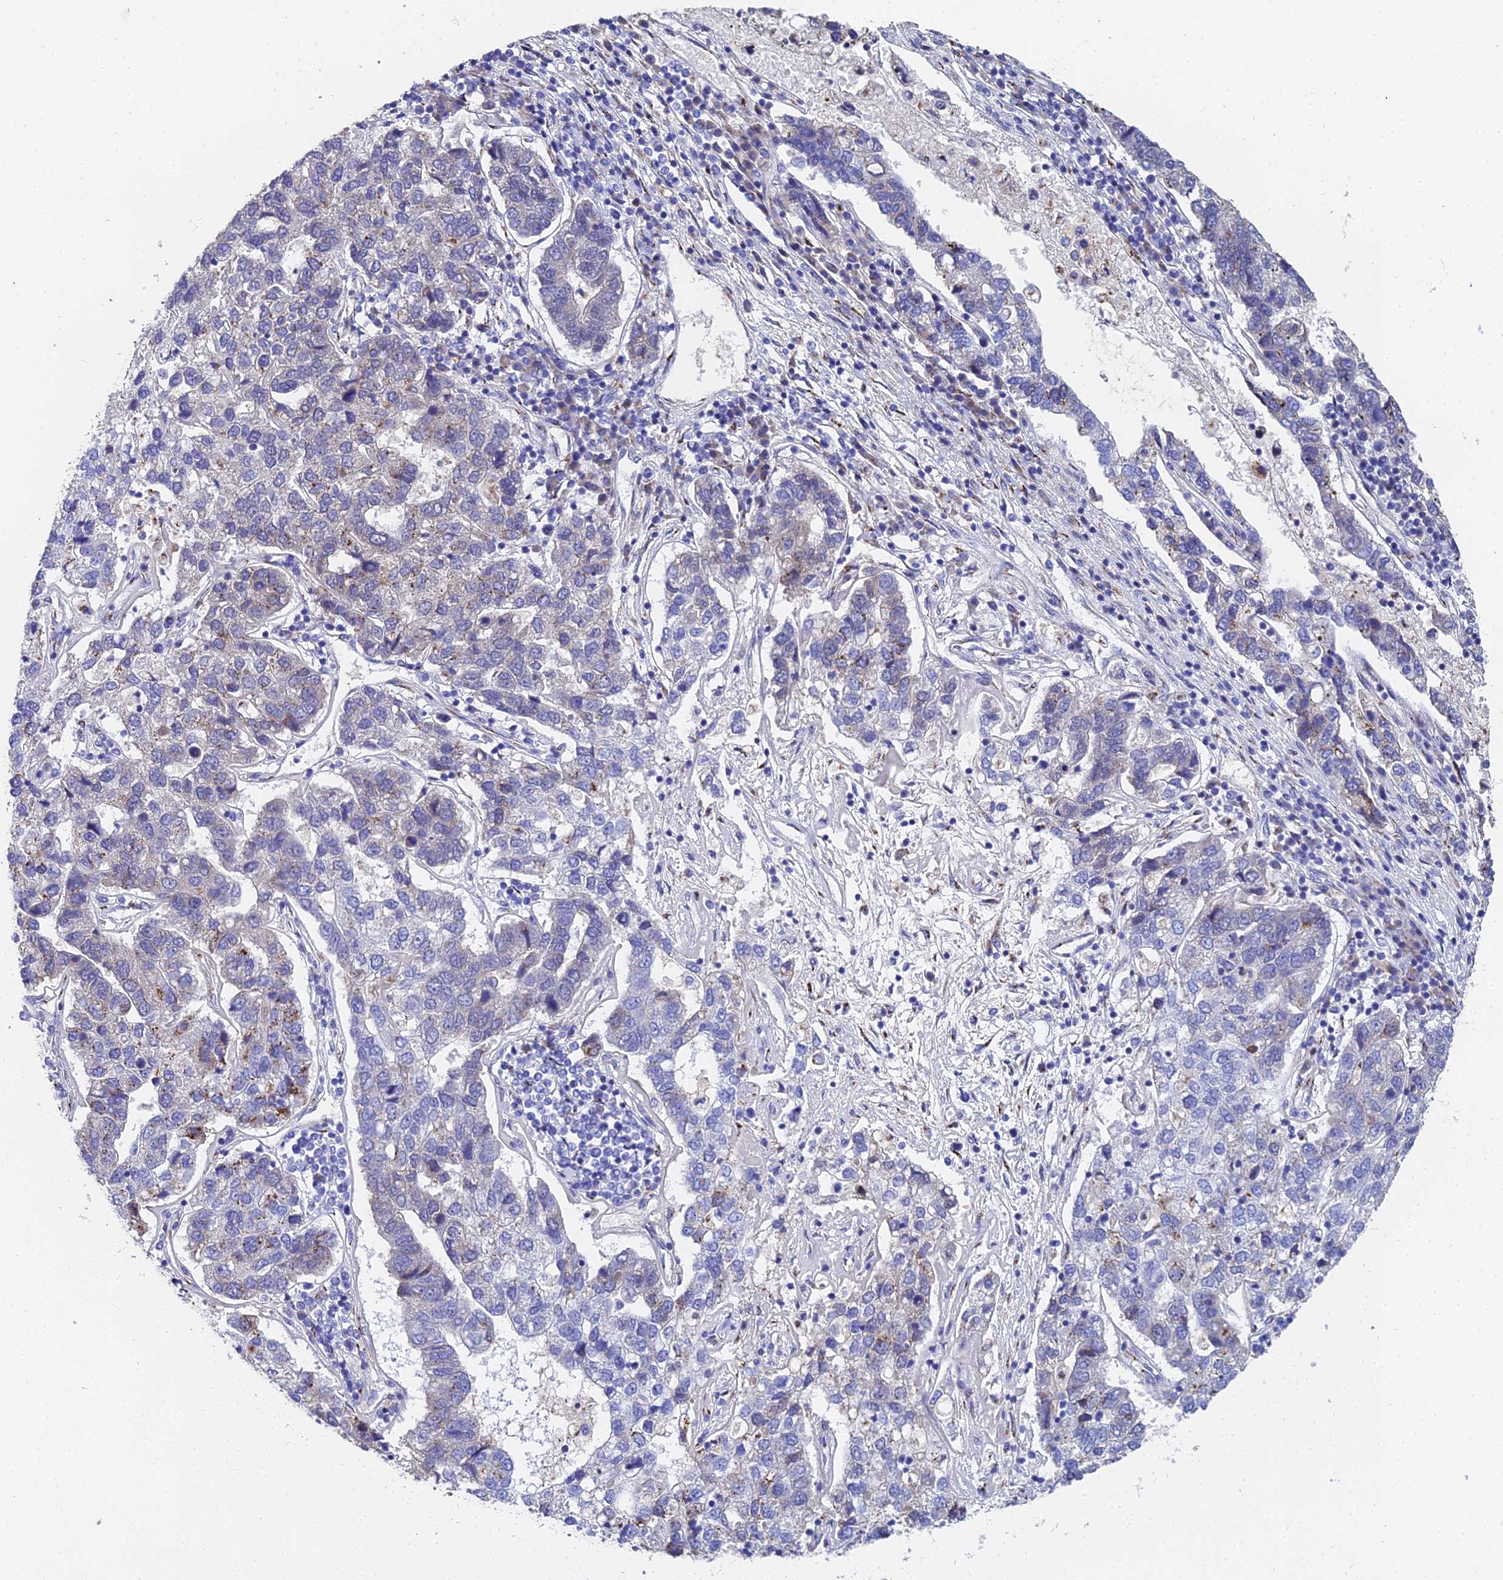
{"staining": {"intensity": "moderate", "quantity": "<25%", "location": "cytoplasmic/membranous"}, "tissue": "pancreatic cancer", "cell_type": "Tumor cells", "image_type": "cancer", "snomed": [{"axis": "morphology", "description": "Adenocarcinoma, NOS"}, {"axis": "topography", "description": "Pancreas"}], "caption": "The immunohistochemical stain labels moderate cytoplasmic/membranous staining in tumor cells of pancreatic cancer tissue.", "gene": "ENSG00000268674", "patient": {"sex": "female", "age": 61}}